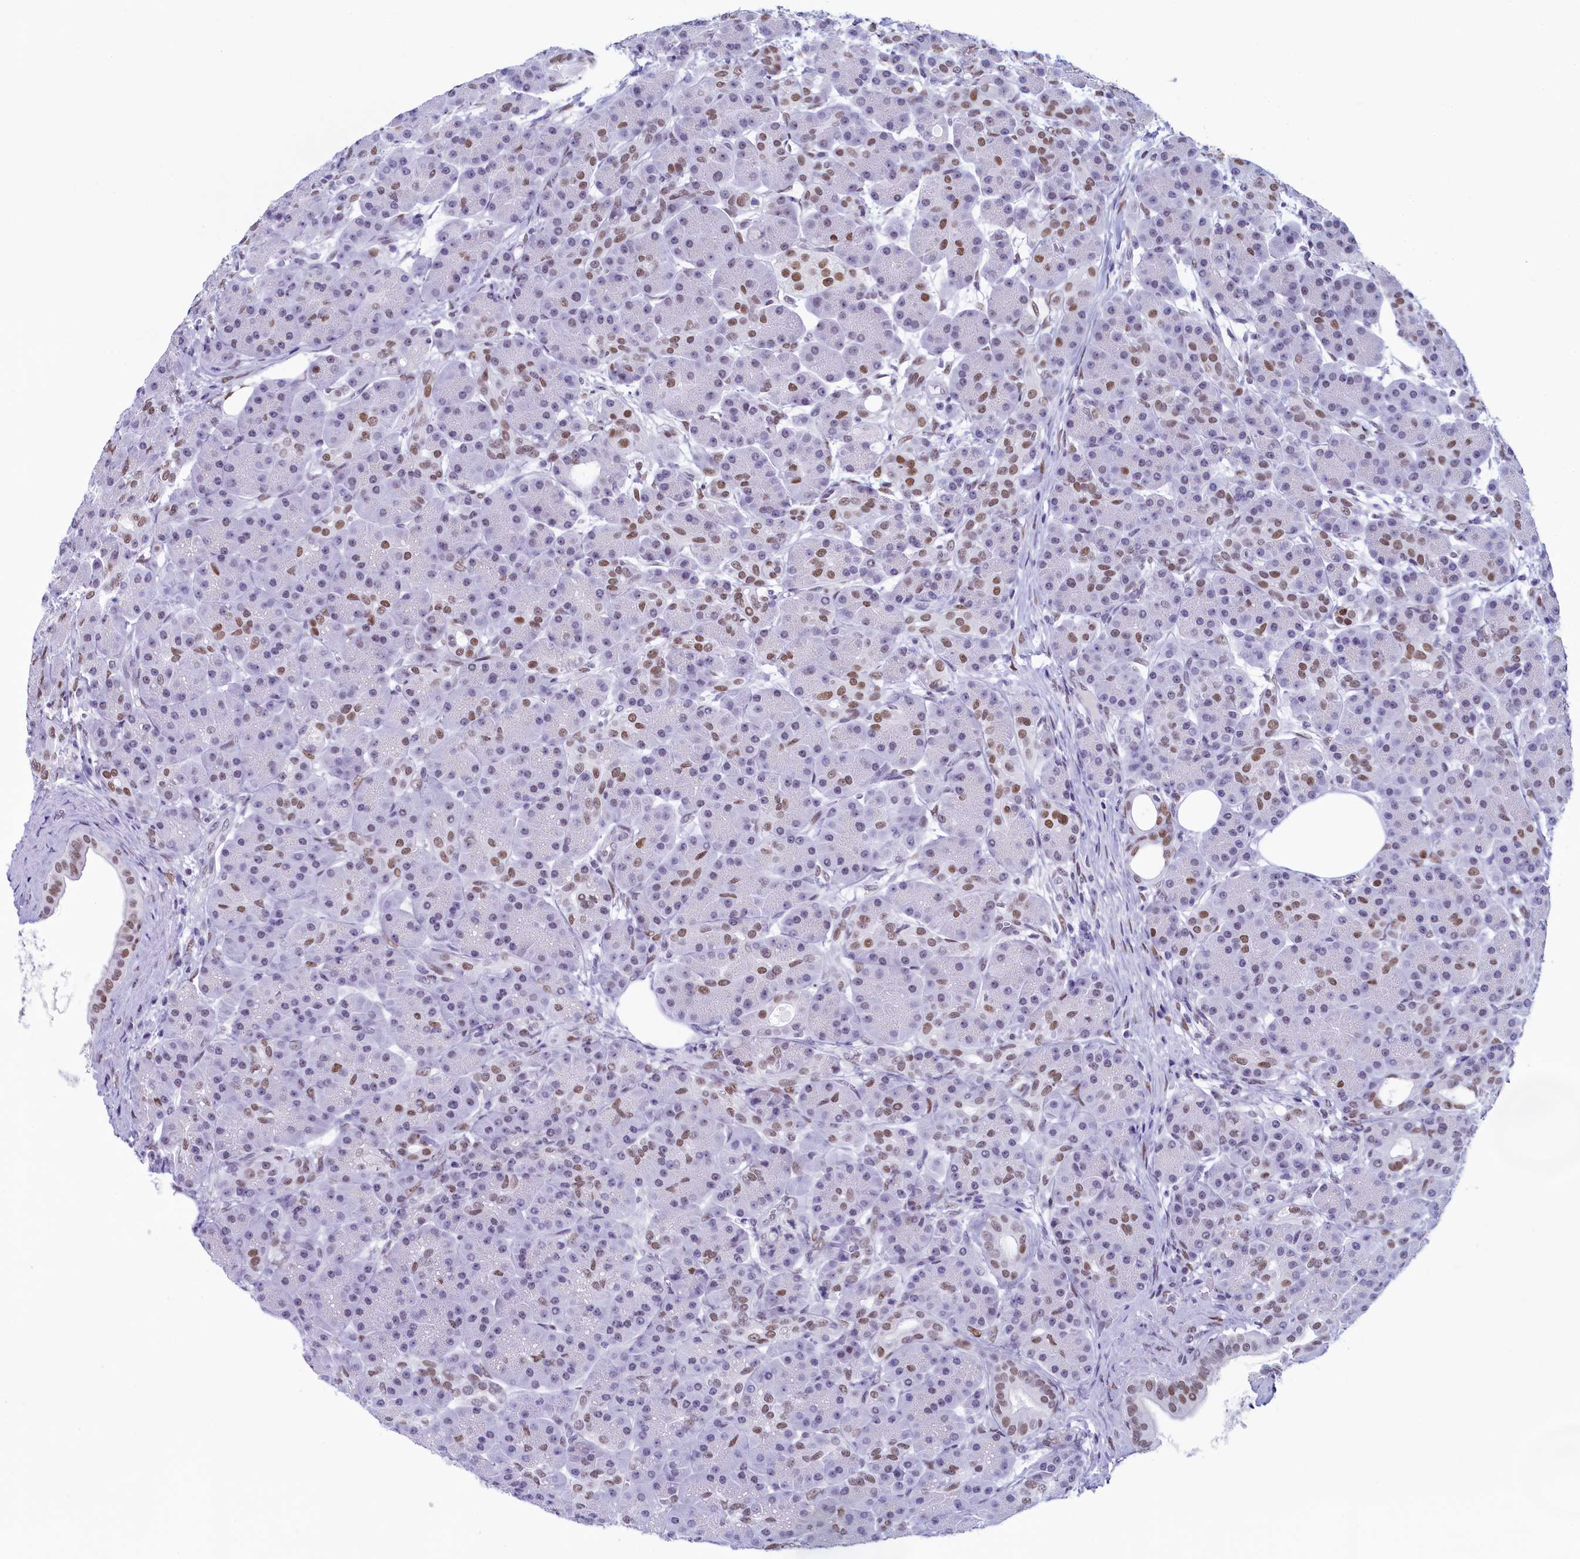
{"staining": {"intensity": "moderate", "quantity": "<25%", "location": "nuclear"}, "tissue": "pancreas", "cell_type": "Exocrine glandular cells", "image_type": "normal", "snomed": [{"axis": "morphology", "description": "Normal tissue, NOS"}, {"axis": "topography", "description": "Pancreas"}], "caption": "Protein expression analysis of unremarkable human pancreas reveals moderate nuclear expression in approximately <25% of exocrine glandular cells.", "gene": "SUGP2", "patient": {"sex": "male", "age": 63}}